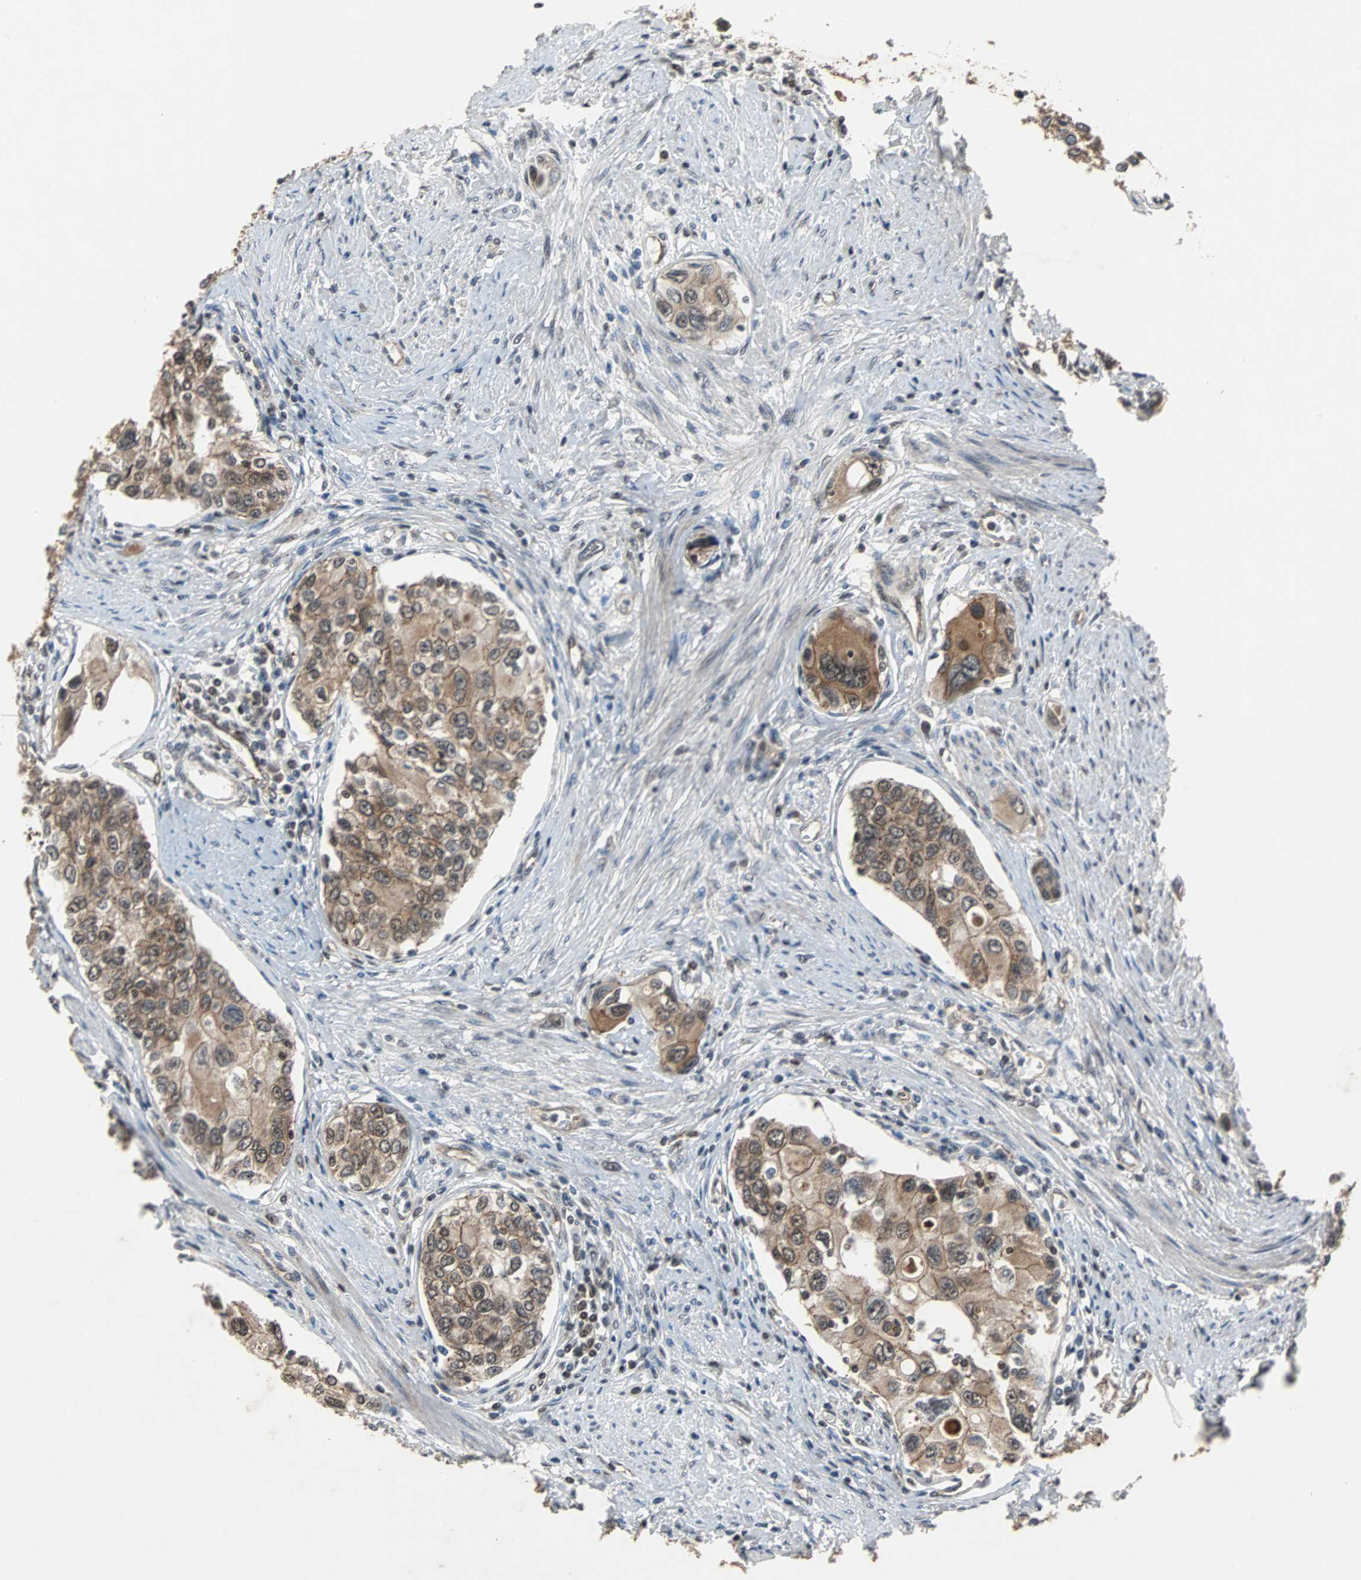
{"staining": {"intensity": "moderate", "quantity": ">75%", "location": "cytoplasmic/membranous"}, "tissue": "urothelial cancer", "cell_type": "Tumor cells", "image_type": "cancer", "snomed": [{"axis": "morphology", "description": "Urothelial carcinoma, High grade"}, {"axis": "topography", "description": "Urinary bladder"}], "caption": "Immunohistochemical staining of human urothelial carcinoma (high-grade) shows medium levels of moderate cytoplasmic/membranous expression in approximately >75% of tumor cells.", "gene": "LSR", "patient": {"sex": "female", "age": 56}}